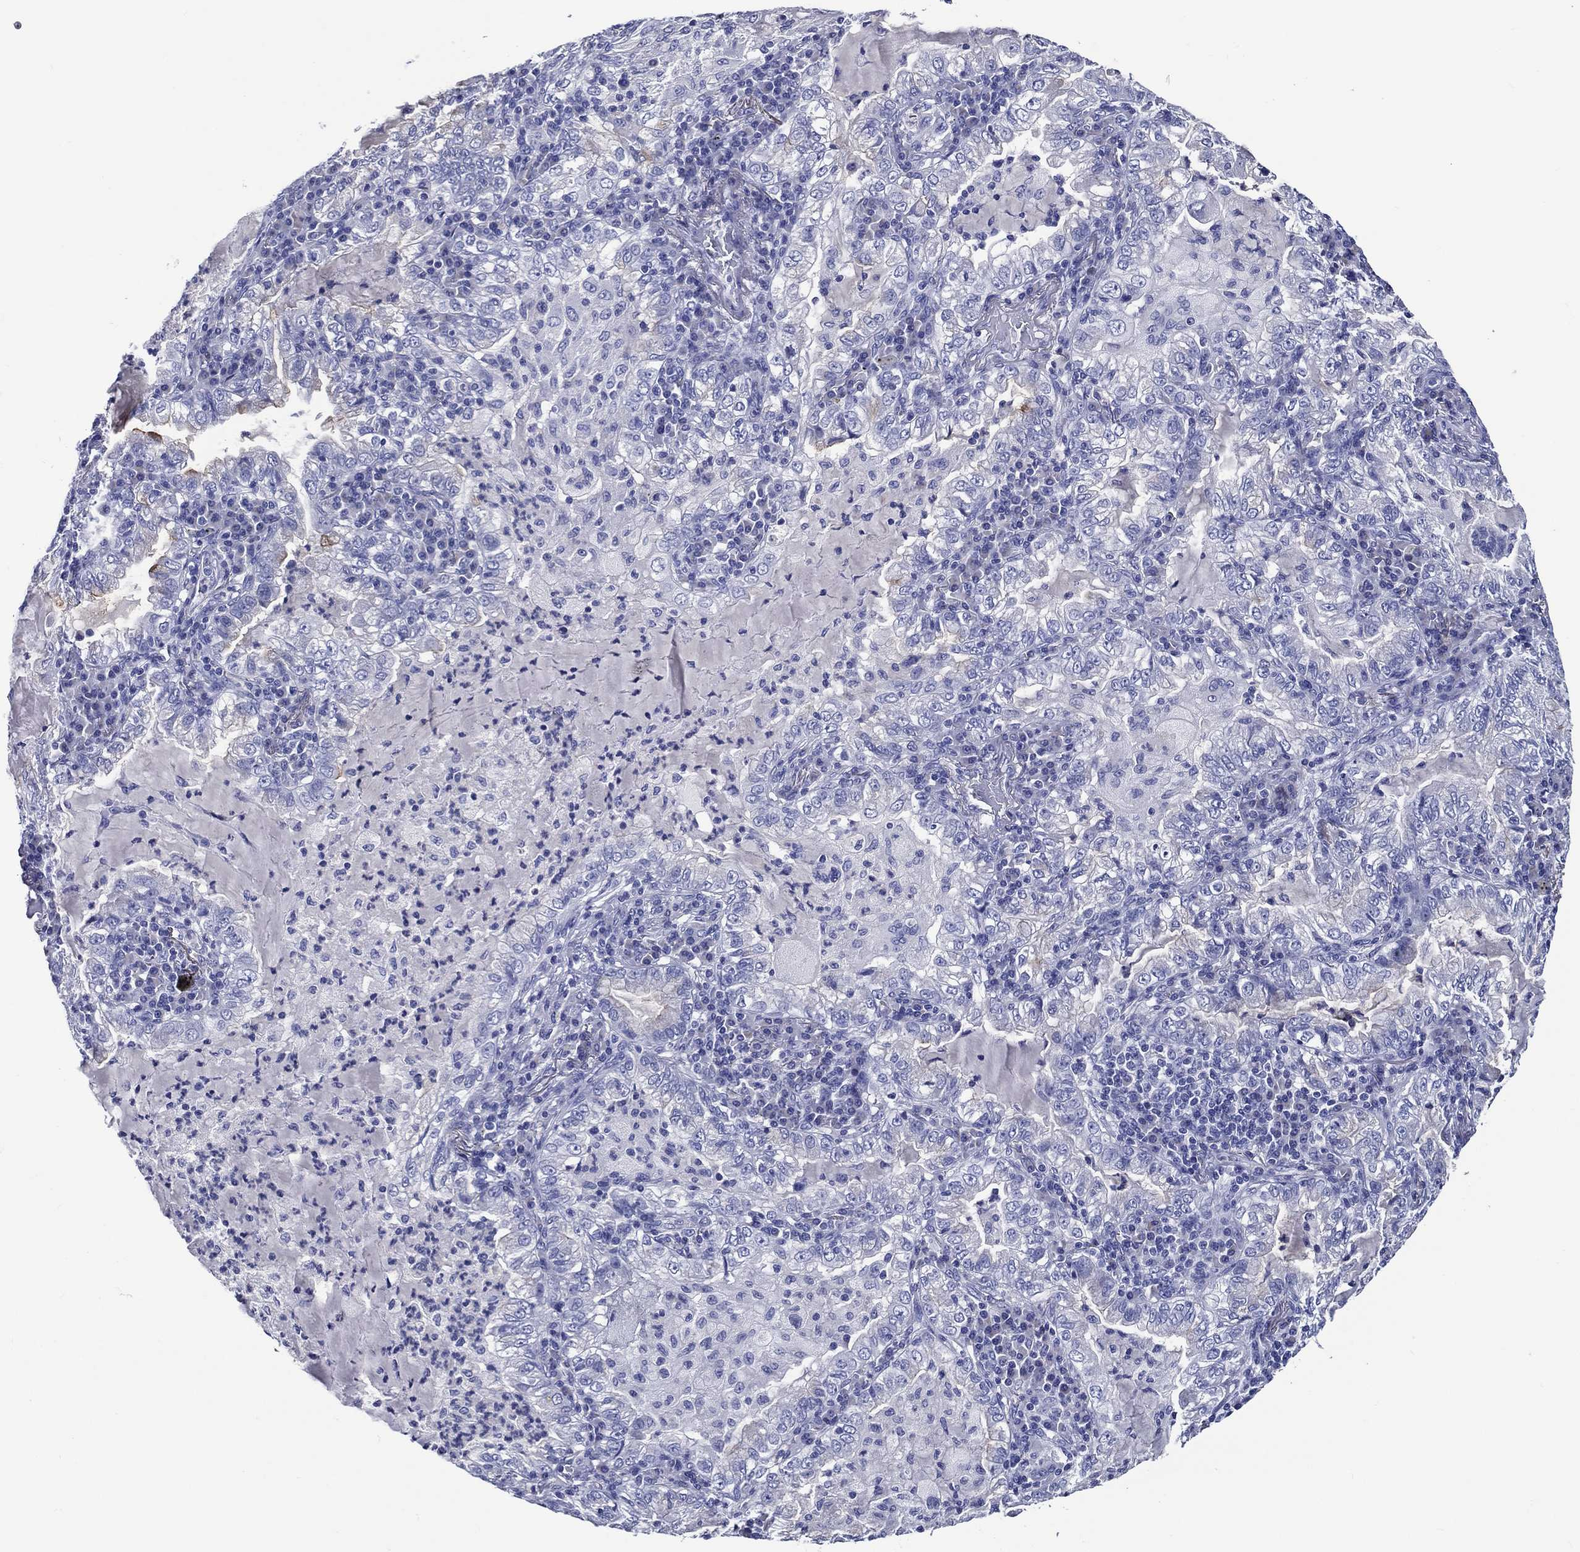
{"staining": {"intensity": "negative", "quantity": "none", "location": "none"}, "tissue": "lung cancer", "cell_type": "Tumor cells", "image_type": "cancer", "snomed": [{"axis": "morphology", "description": "Adenocarcinoma, NOS"}, {"axis": "topography", "description": "Lung"}], "caption": "Photomicrograph shows no significant protein positivity in tumor cells of lung adenocarcinoma.", "gene": "ACE2", "patient": {"sex": "female", "age": 73}}